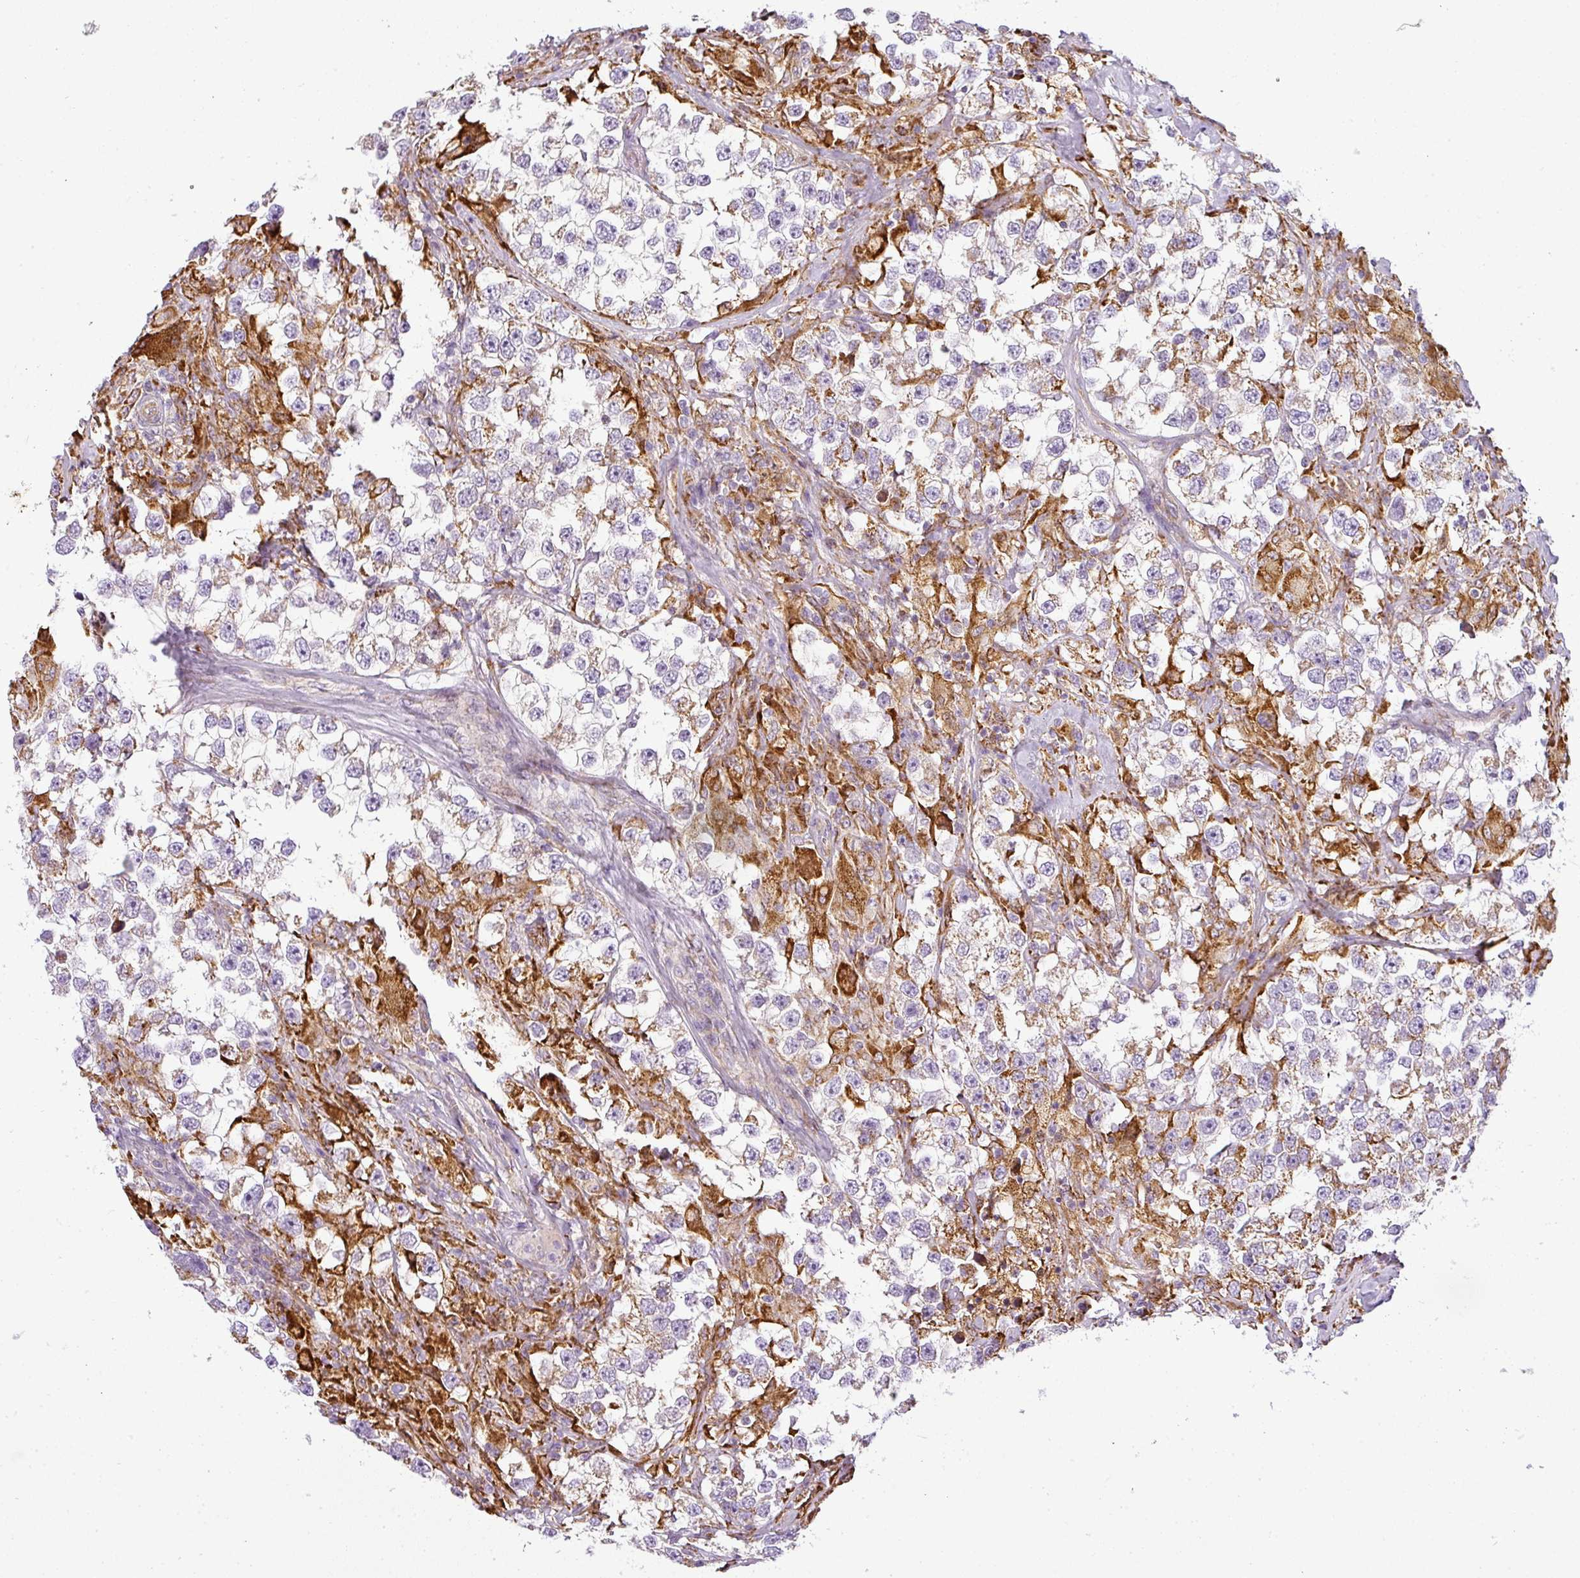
{"staining": {"intensity": "weak", "quantity": "25%-75%", "location": "cytoplasmic/membranous"}, "tissue": "testis cancer", "cell_type": "Tumor cells", "image_type": "cancer", "snomed": [{"axis": "morphology", "description": "Seminoma, NOS"}, {"axis": "topography", "description": "Testis"}], "caption": "Immunohistochemical staining of human testis cancer exhibits low levels of weak cytoplasmic/membranous staining in about 25%-75% of tumor cells.", "gene": "ANKRD18A", "patient": {"sex": "male", "age": 46}}